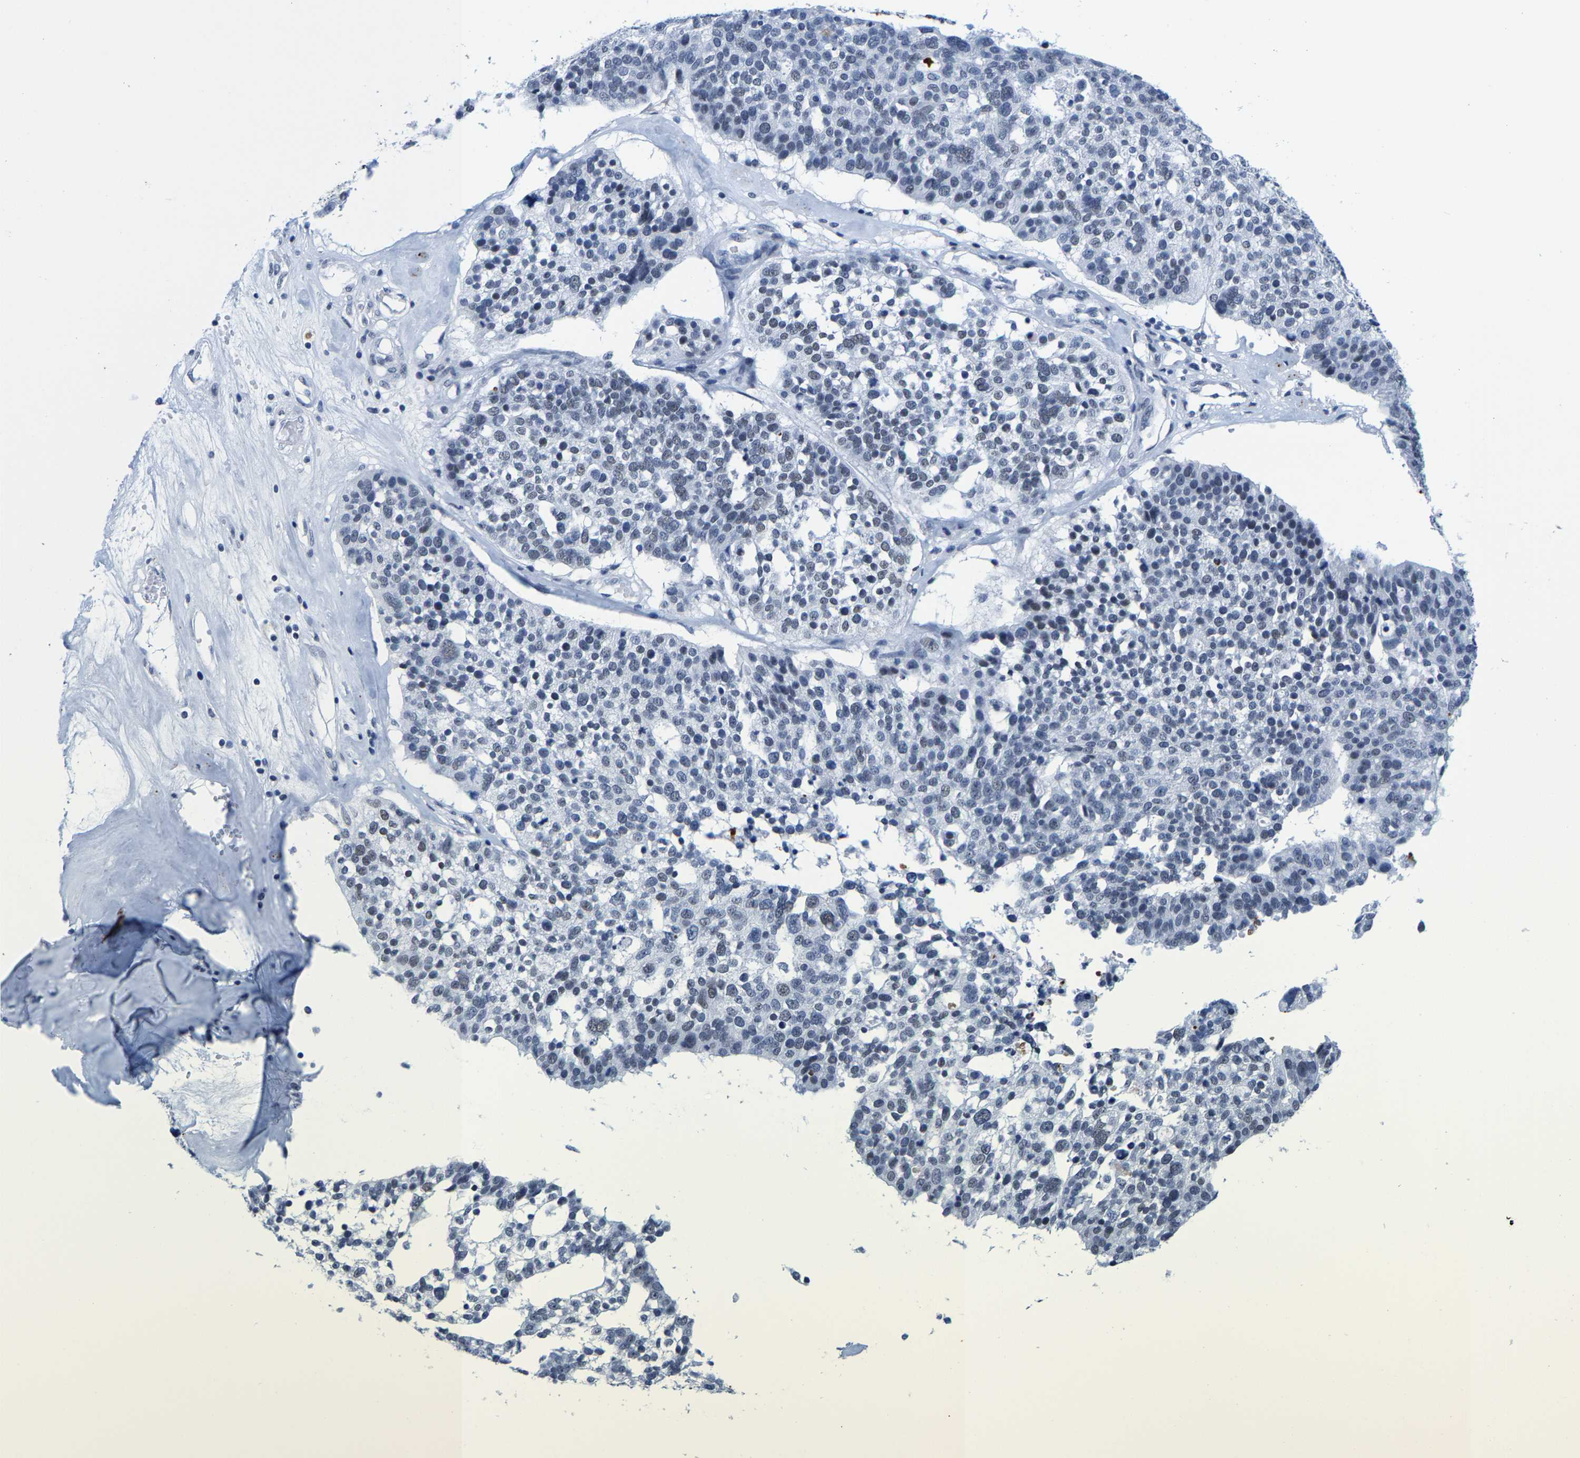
{"staining": {"intensity": "negative", "quantity": "none", "location": "none"}, "tissue": "ovarian cancer", "cell_type": "Tumor cells", "image_type": "cancer", "snomed": [{"axis": "morphology", "description": "Cystadenocarcinoma, serous, NOS"}, {"axis": "topography", "description": "Ovary"}], "caption": "Human ovarian cancer stained for a protein using IHC shows no positivity in tumor cells.", "gene": "SETD1B", "patient": {"sex": "female", "age": 59}}